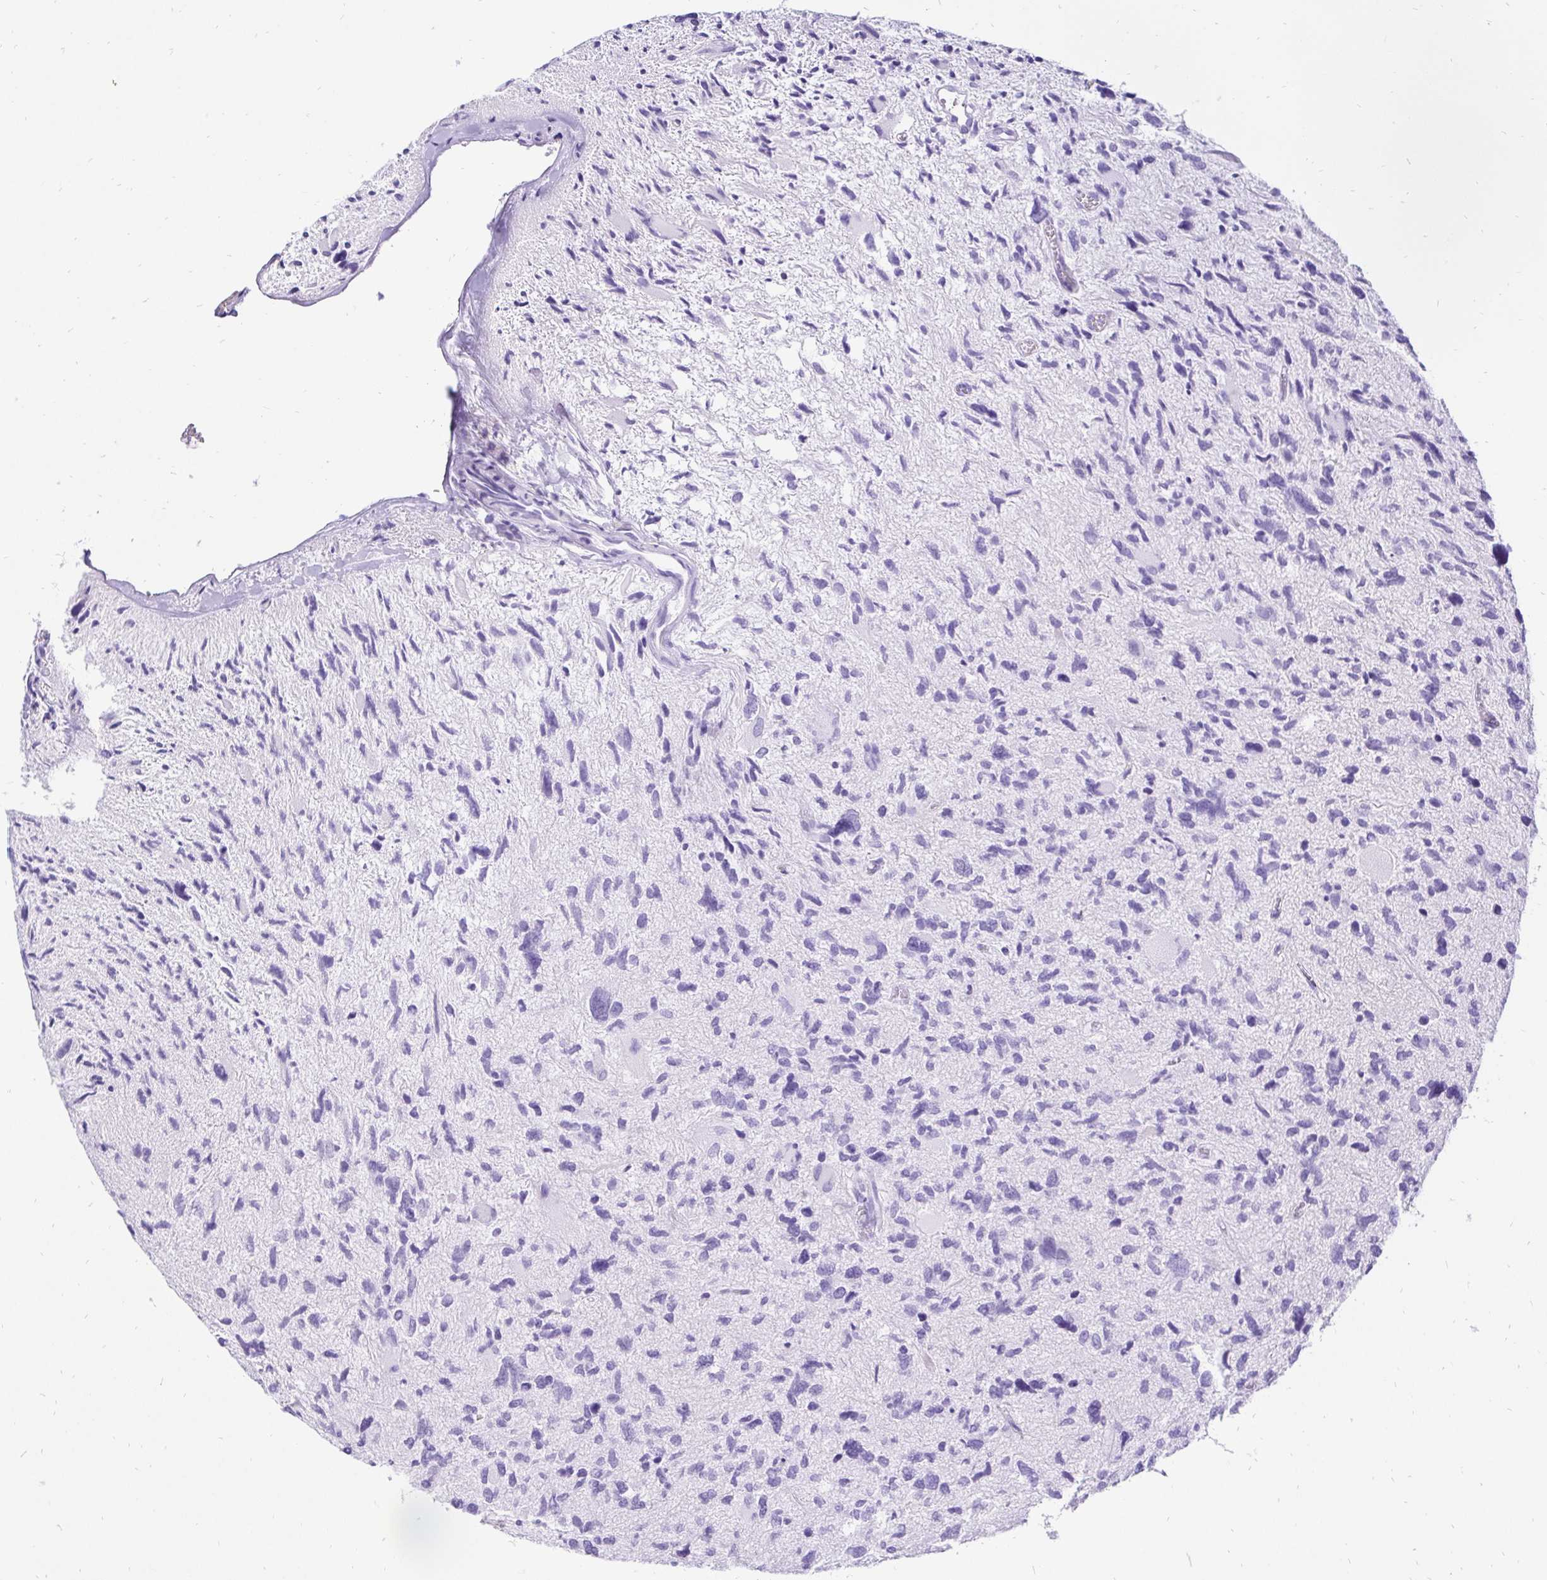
{"staining": {"intensity": "negative", "quantity": "none", "location": "none"}, "tissue": "glioma", "cell_type": "Tumor cells", "image_type": "cancer", "snomed": [{"axis": "morphology", "description": "Glioma, malignant, High grade"}, {"axis": "topography", "description": "Brain"}], "caption": "High magnification brightfield microscopy of glioma stained with DAB (brown) and counterstained with hematoxylin (blue): tumor cells show no significant staining. (DAB (3,3'-diaminobenzidine) immunohistochemistry (IHC) visualized using brightfield microscopy, high magnification).", "gene": "KRT13", "patient": {"sex": "female", "age": 11}}